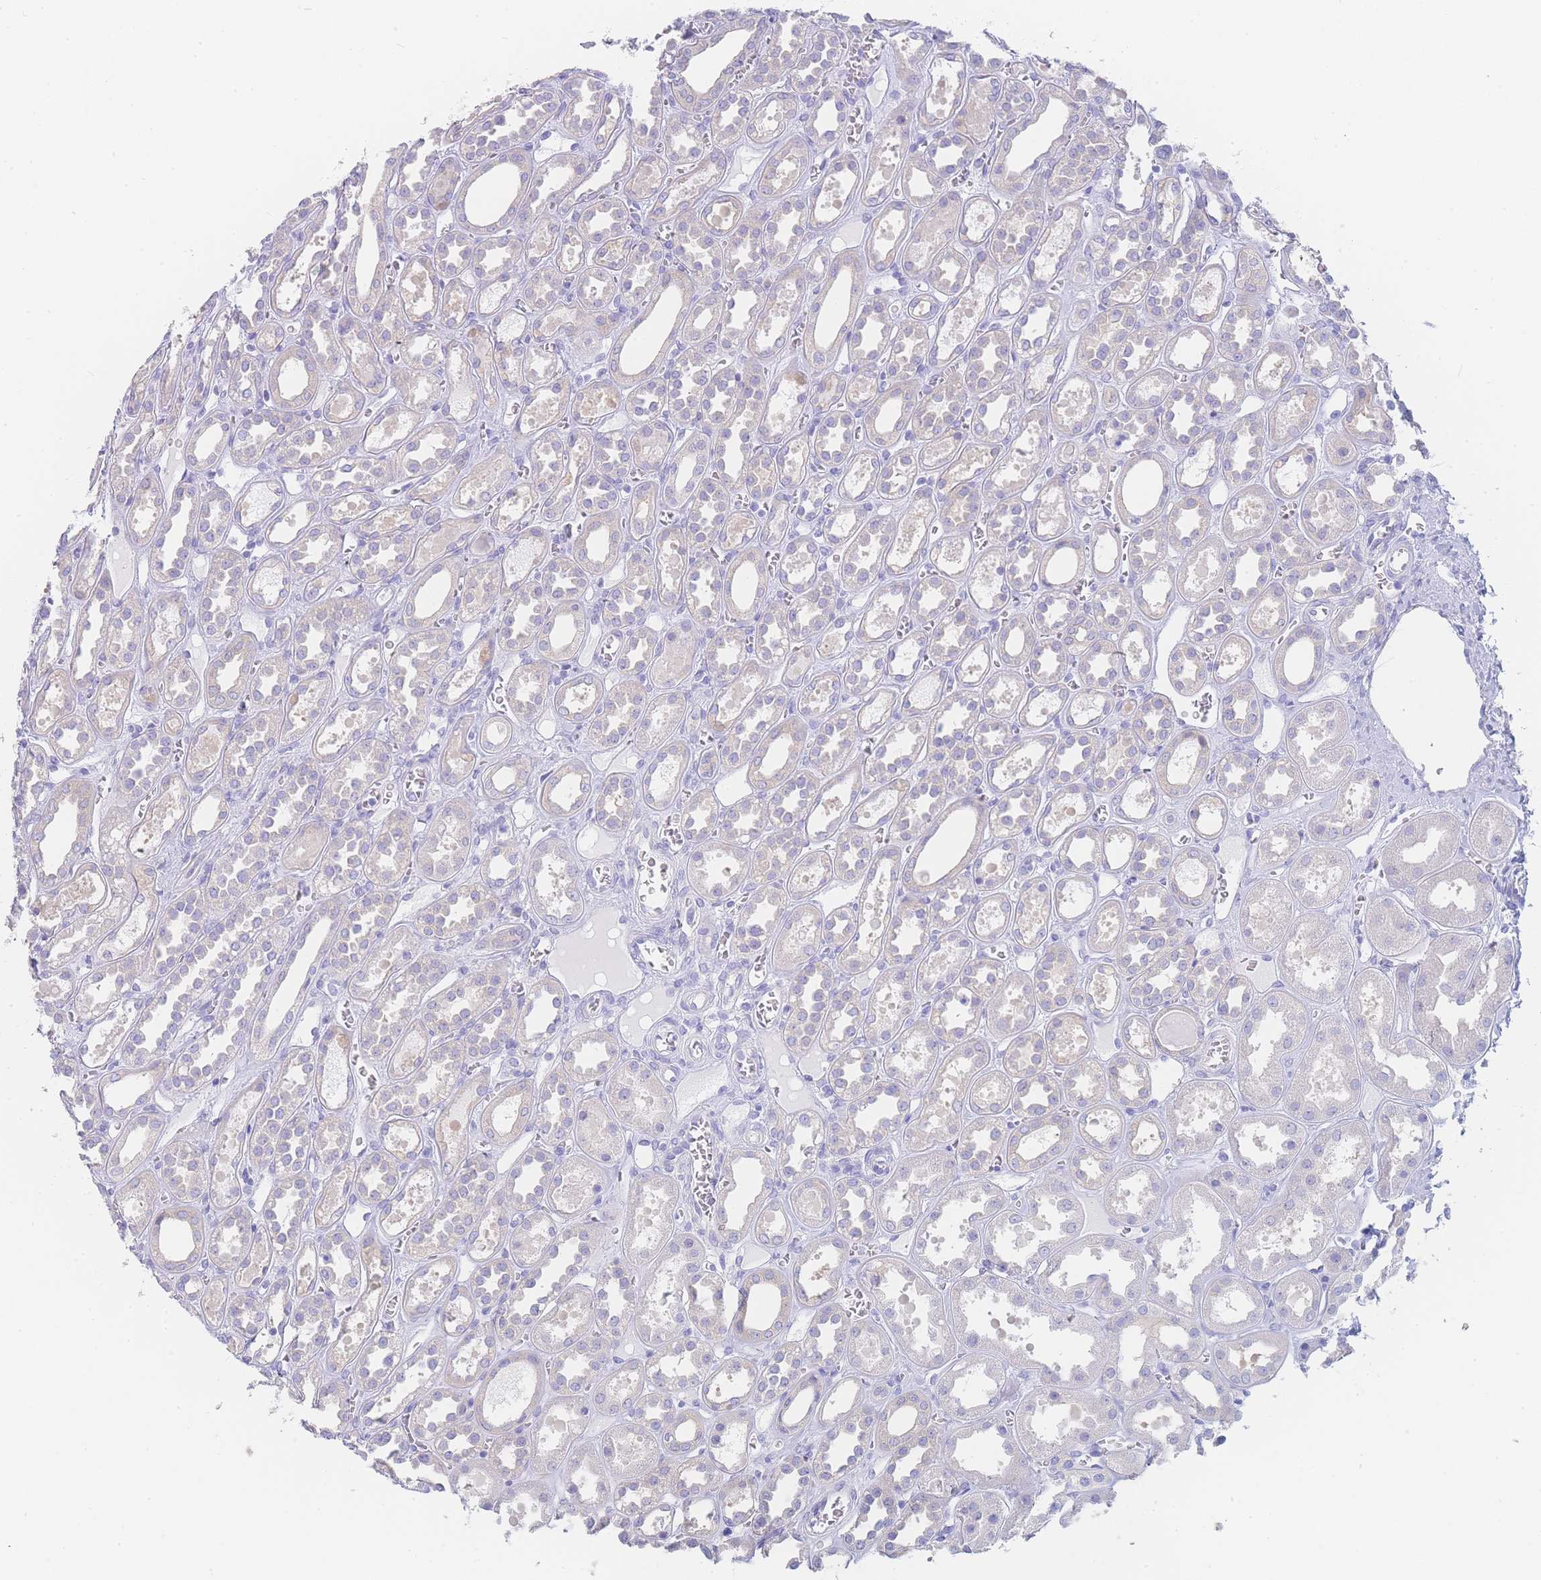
{"staining": {"intensity": "negative", "quantity": "none", "location": "none"}, "tissue": "kidney", "cell_type": "Cells in glomeruli", "image_type": "normal", "snomed": [{"axis": "morphology", "description": "Normal tissue, NOS"}, {"axis": "topography", "description": "Kidney"}], "caption": "This is an immunohistochemistry image of benign kidney. There is no expression in cells in glomeruli.", "gene": "LZTFL1", "patient": {"sex": "female", "age": 41}}